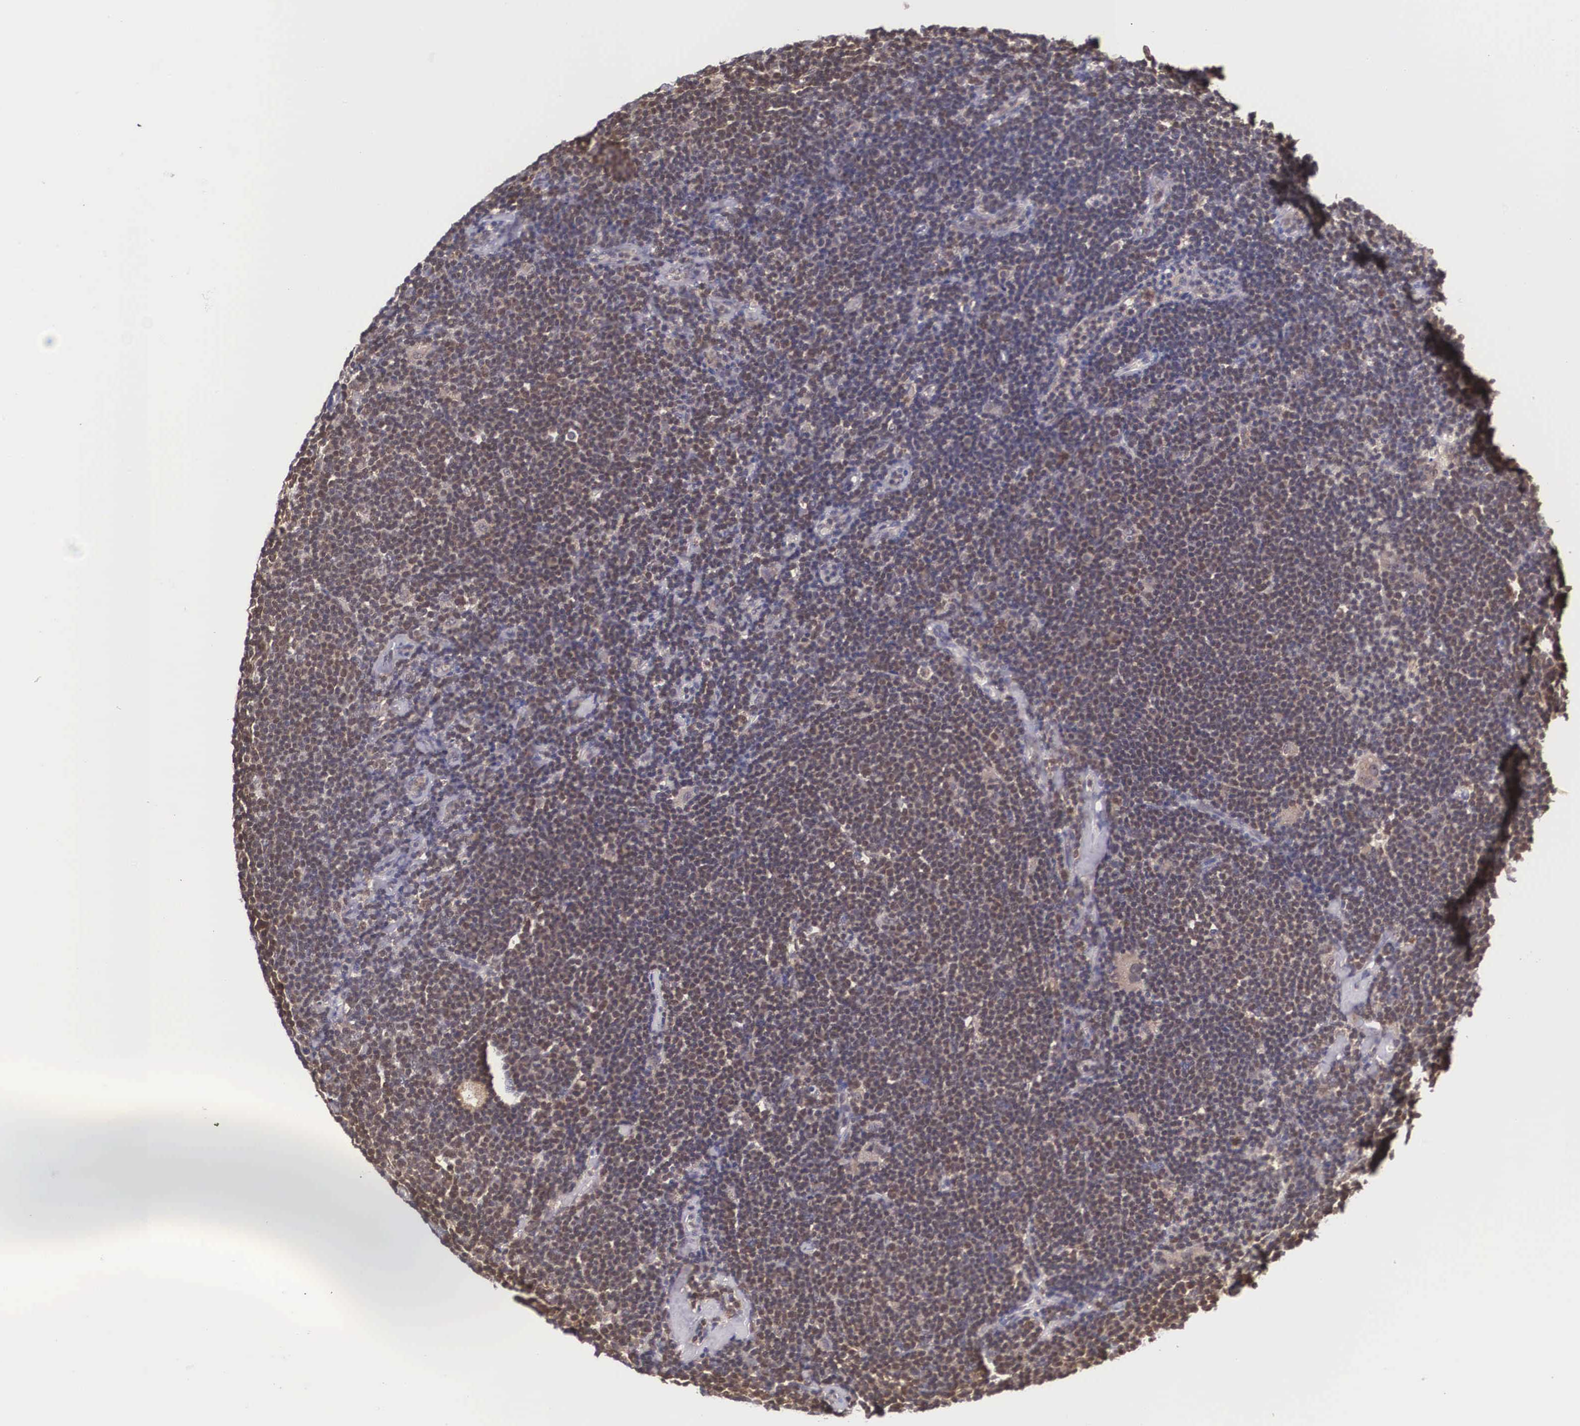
{"staining": {"intensity": "moderate", "quantity": ">75%", "location": "cytoplasmic/membranous"}, "tissue": "lymphoma", "cell_type": "Tumor cells", "image_type": "cancer", "snomed": [{"axis": "morphology", "description": "Malignant lymphoma, non-Hodgkin's type, Low grade"}, {"axis": "topography", "description": "Lymph node"}], "caption": "Immunohistochemical staining of human malignant lymphoma, non-Hodgkin's type (low-grade) exhibits medium levels of moderate cytoplasmic/membranous staining in about >75% of tumor cells.", "gene": "IGBP1", "patient": {"sex": "male", "age": 65}}